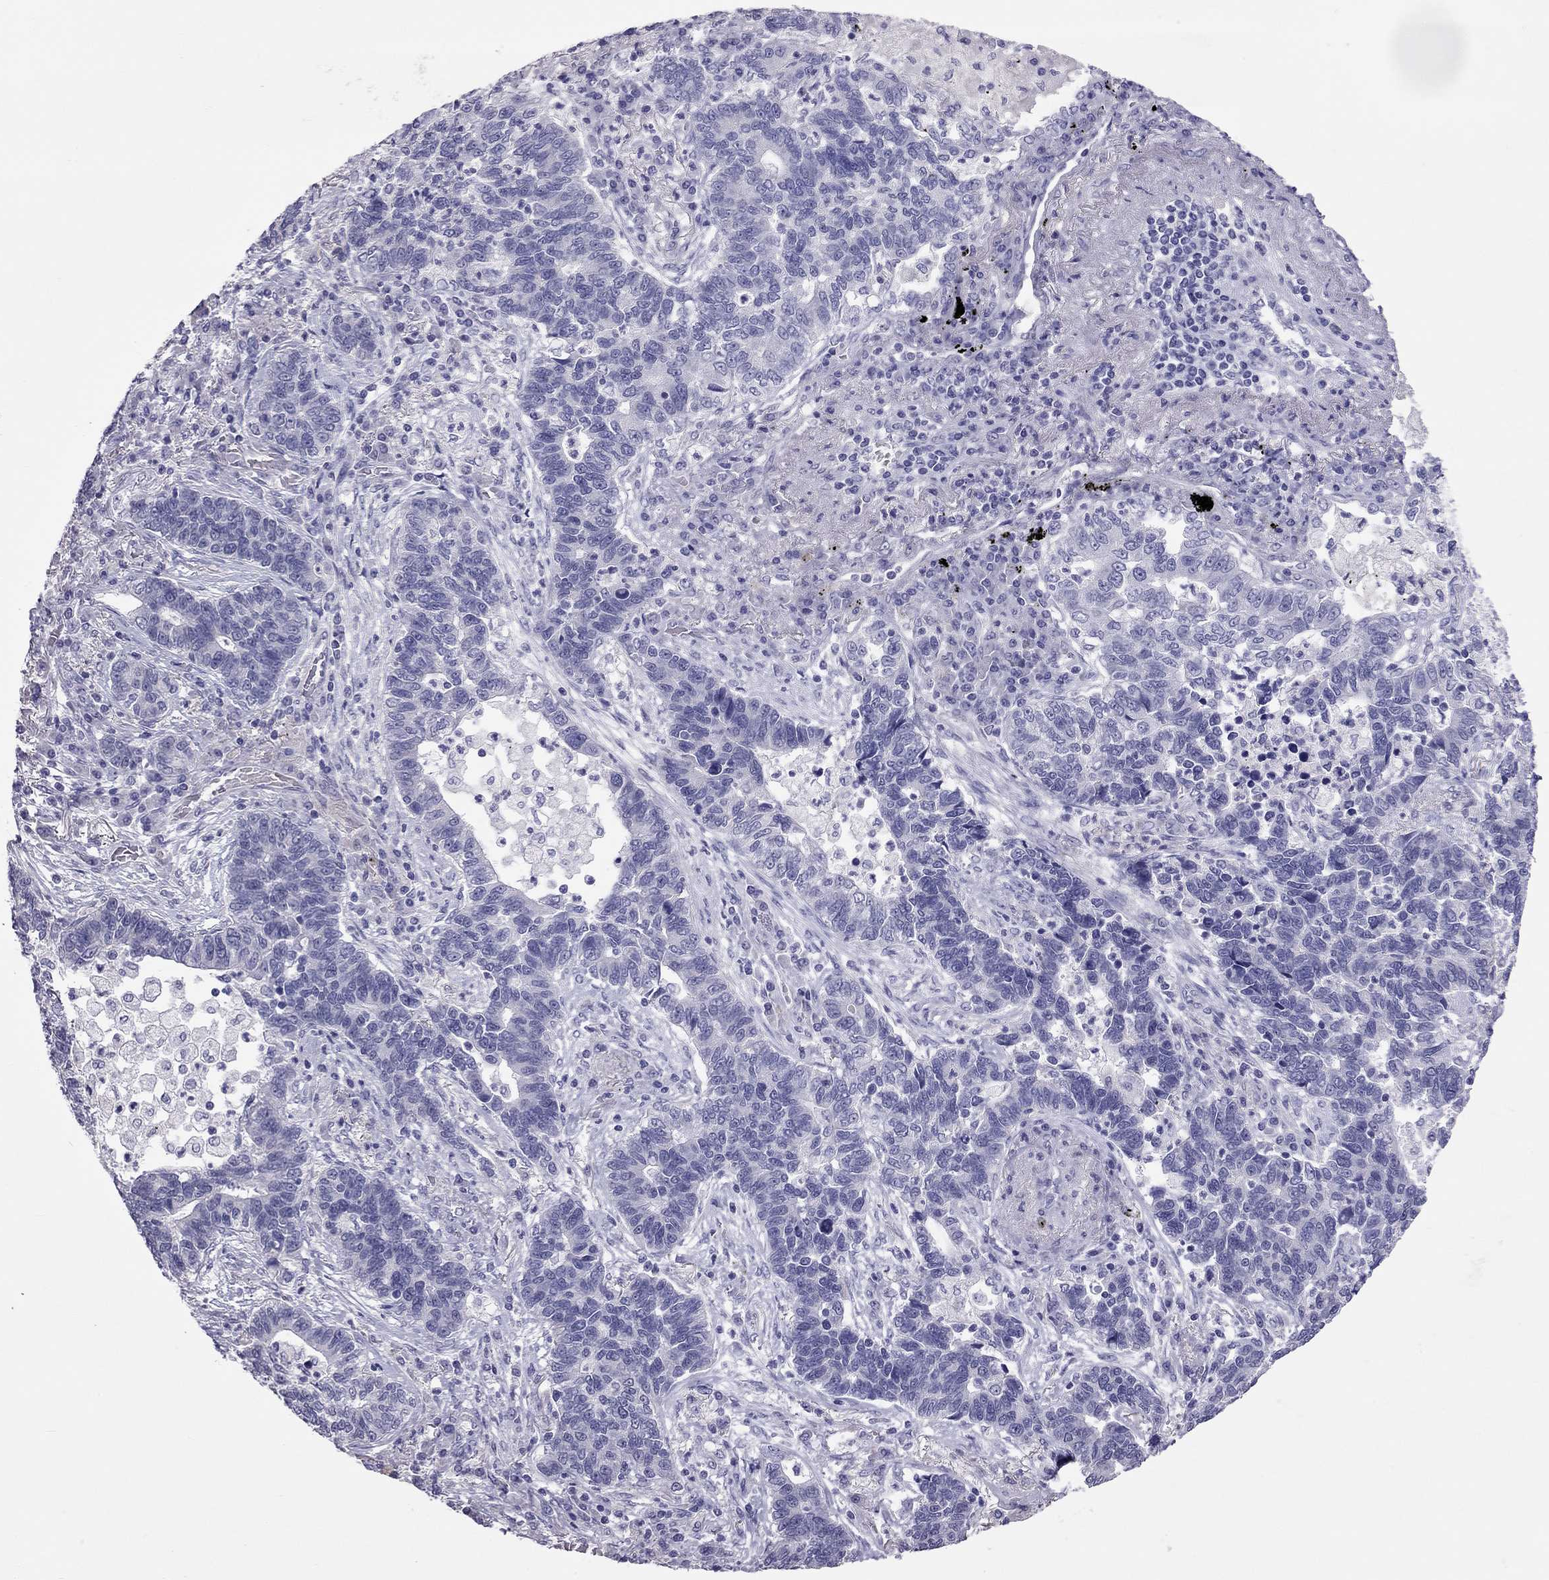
{"staining": {"intensity": "negative", "quantity": "none", "location": "none"}, "tissue": "lung cancer", "cell_type": "Tumor cells", "image_type": "cancer", "snomed": [{"axis": "morphology", "description": "Adenocarcinoma, NOS"}, {"axis": "topography", "description": "Lung"}], "caption": "Photomicrograph shows no protein positivity in tumor cells of adenocarcinoma (lung) tissue. Brightfield microscopy of immunohistochemistry stained with DAB (3,3'-diaminobenzidine) (brown) and hematoxylin (blue), captured at high magnification.", "gene": "PPP1R3A", "patient": {"sex": "female", "age": 57}}